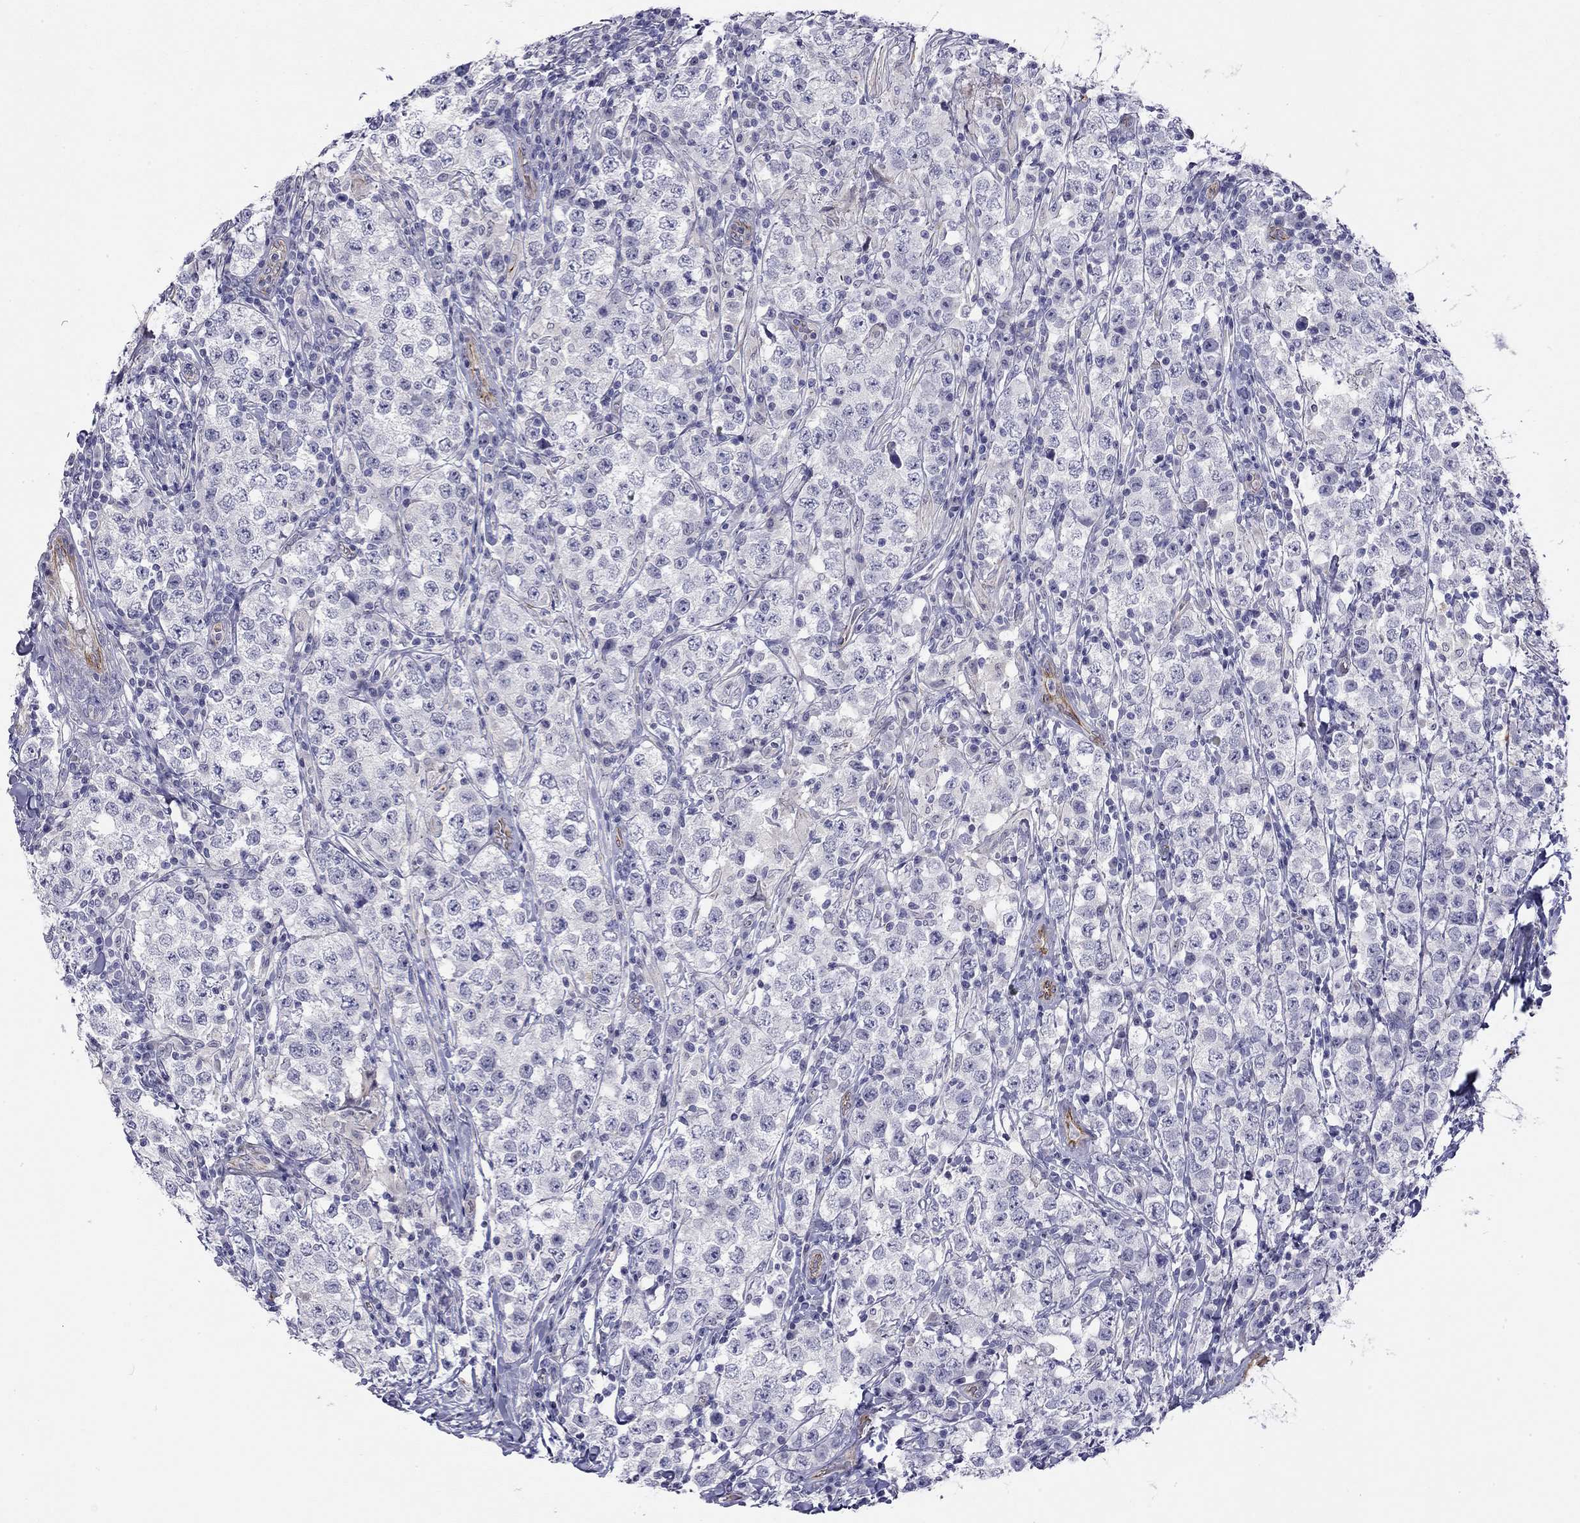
{"staining": {"intensity": "negative", "quantity": "none", "location": "none"}, "tissue": "testis cancer", "cell_type": "Tumor cells", "image_type": "cancer", "snomed": [{"axis": "morphology", "description": "Seminoma, NOS"}, {"axis": "morphology", "description": "Carcinoma, Embryonal, NOS"}, {"axis": "topography", "description": "Testis"}], "caption": "An immunohistochemistry (IHC) image of seminoma (testis) is shown. There is no staining in tumor cells of seminoma (testis).", "gene": "RTL1", "patient": {"sex": "male", "age": 41}}